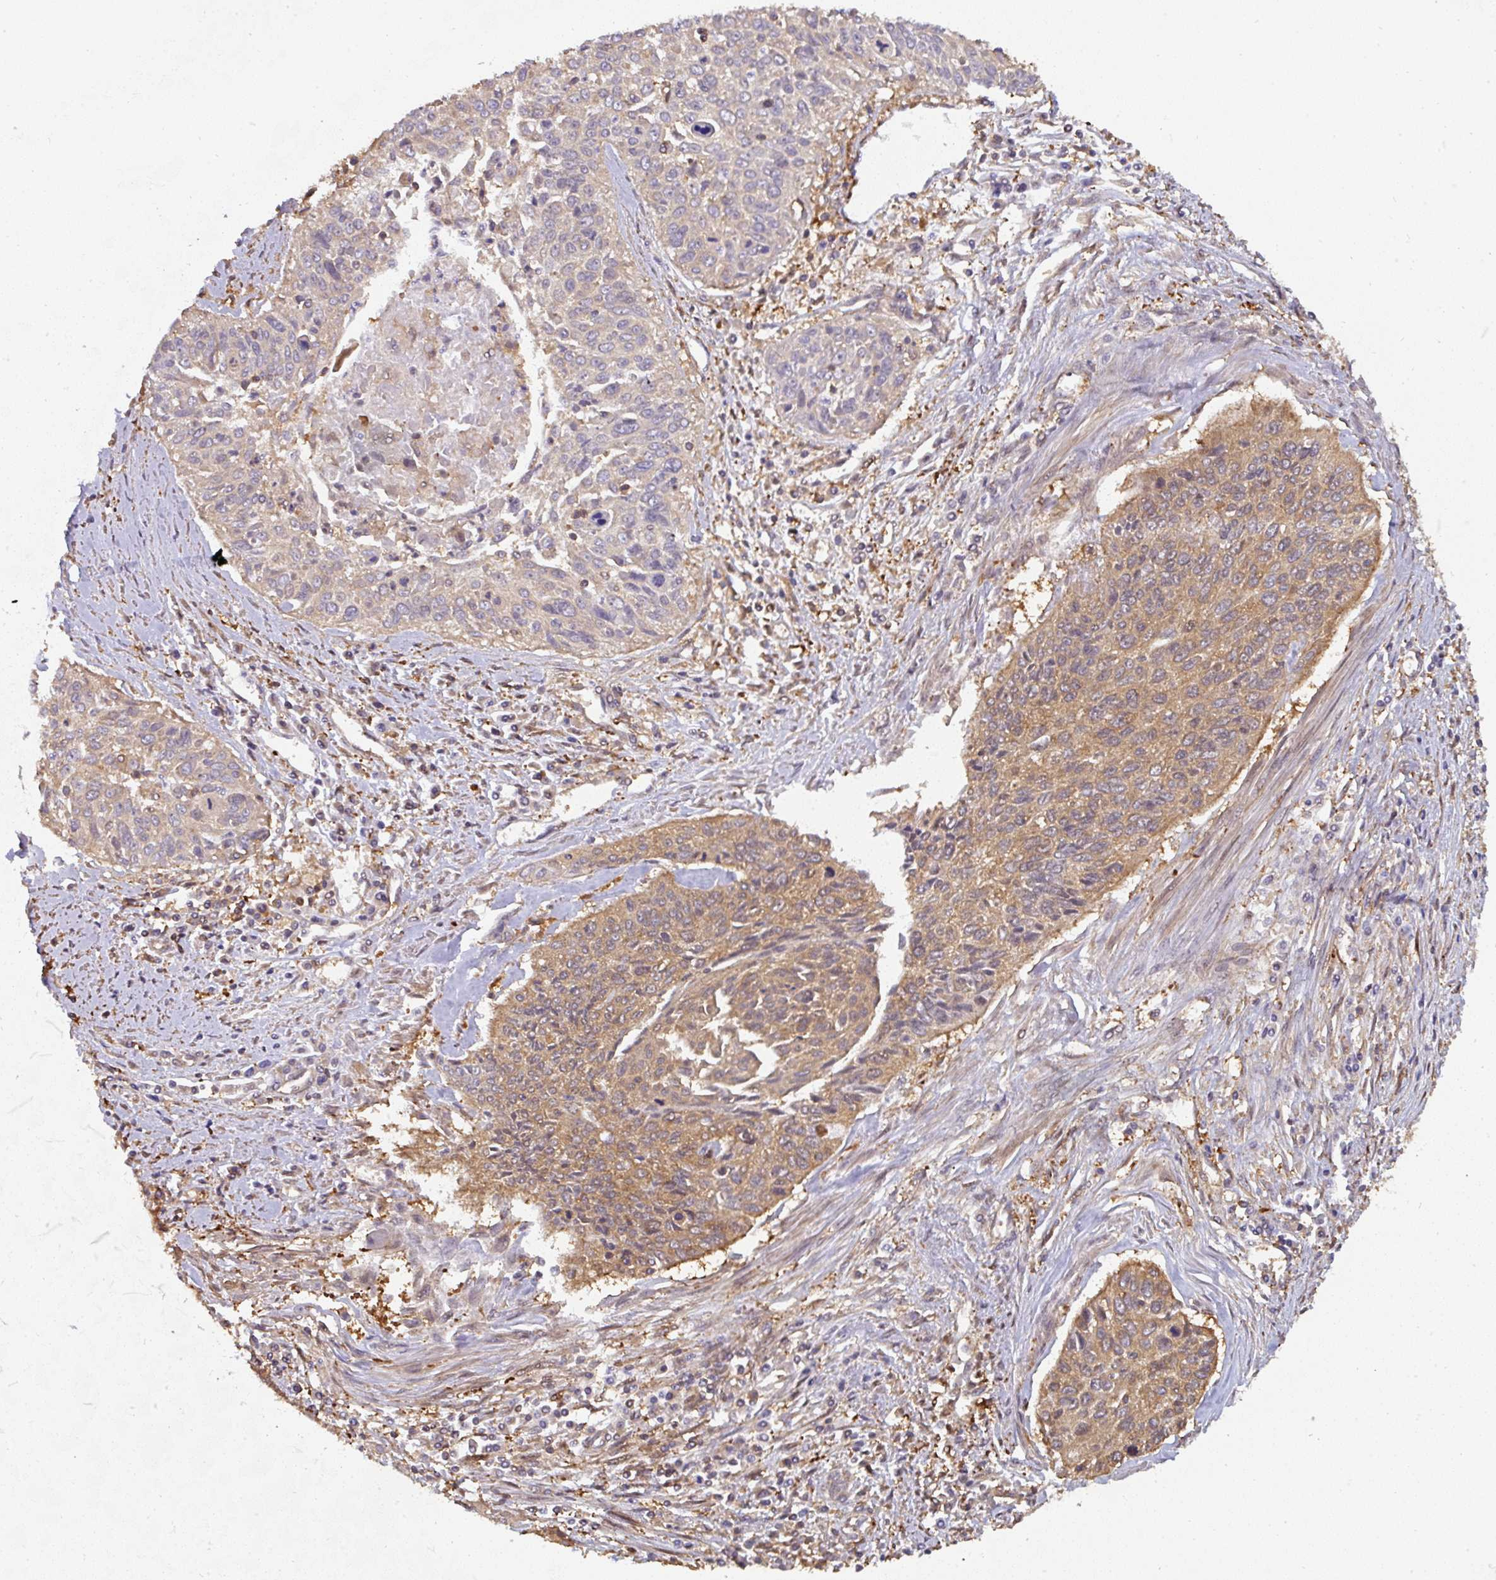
{"staining": {"intensity": "moderate", "quantity": "25%-75%", "location": "cytoplasmic/membranous"}, "tissue": "cervical cancer", "cell_type": "Tumor cells", "image_type": "cancer", "snomed": [{"axis": "morphology", "description": "Squamous cell carcinoma, NOS"}, {"axis": "topography", "description": "Cervix"}], "caption": "Immunohistochemistry of human cervical cancer displays medium levels of moderate cytoplasmic/membranous staining in about 25%-75% of tumor cells. (brown staining indicates protein expression, while blue staining denotes nuclei).", "gene": "ST13", "patient": {"sex": "female", "age": 55}}